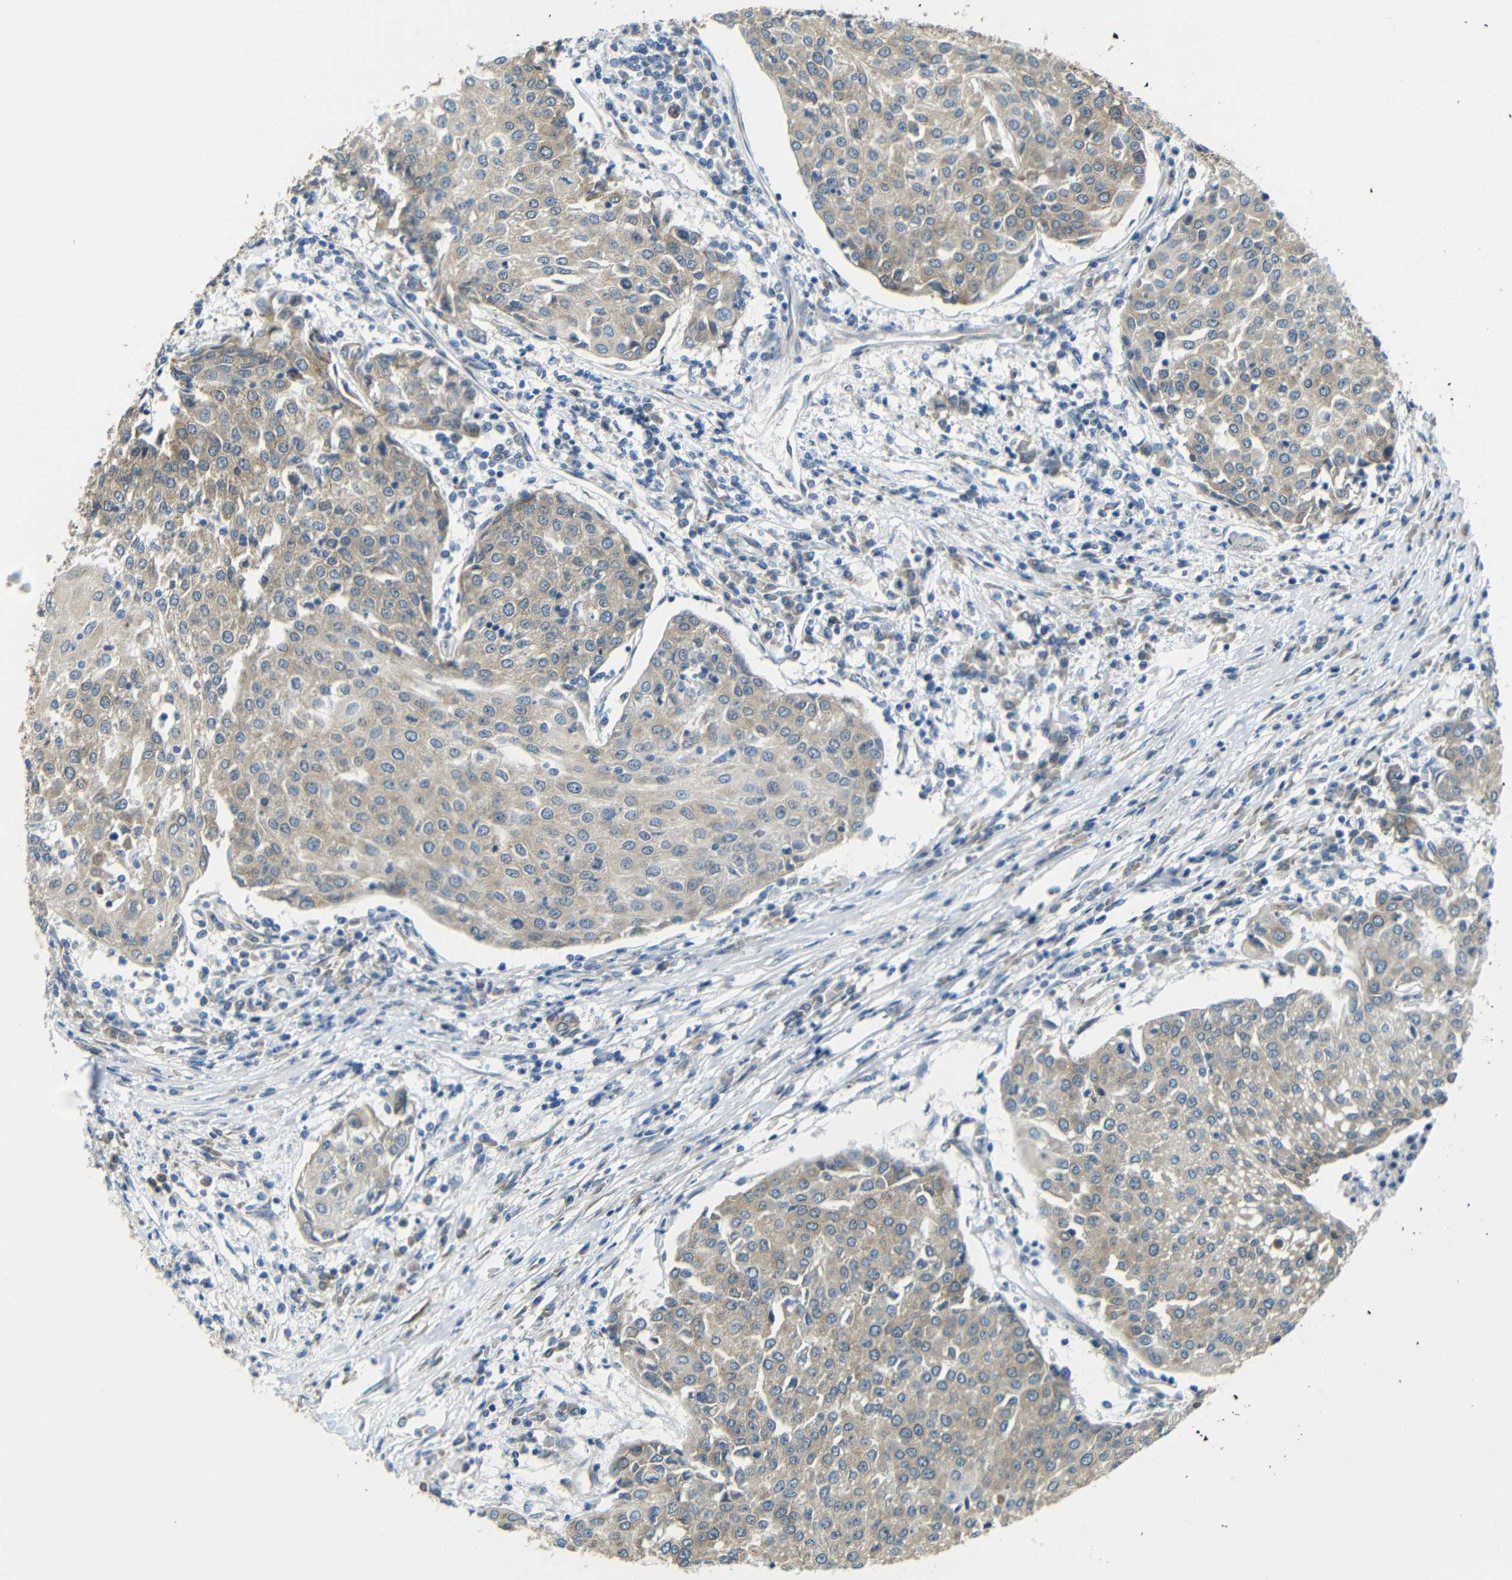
{"staining": {"intensity": "weak", "quantity": "25%-75%", "location": "cytoplasmic/membranous"}, "tissue": "urothelial cancer", "cell_type": "Tumor cells", "image_type": "cancer", "snomed": [{"axis": "morphology", "description": "Urothelial carcinoma, High grade"}, {"axis": "topography", "description": "Urinary bladder"}], "caption": "This histopathology image shows urothelial cancer stained with immunohistochemistry to label a protein in brown. The cytoplasmic/membranous of tumor cells show weak positivity for the protein. Nuclei are counter-stained blue.", "gene": "VAPB", "patient": {"sex": "female", "age": 85}}